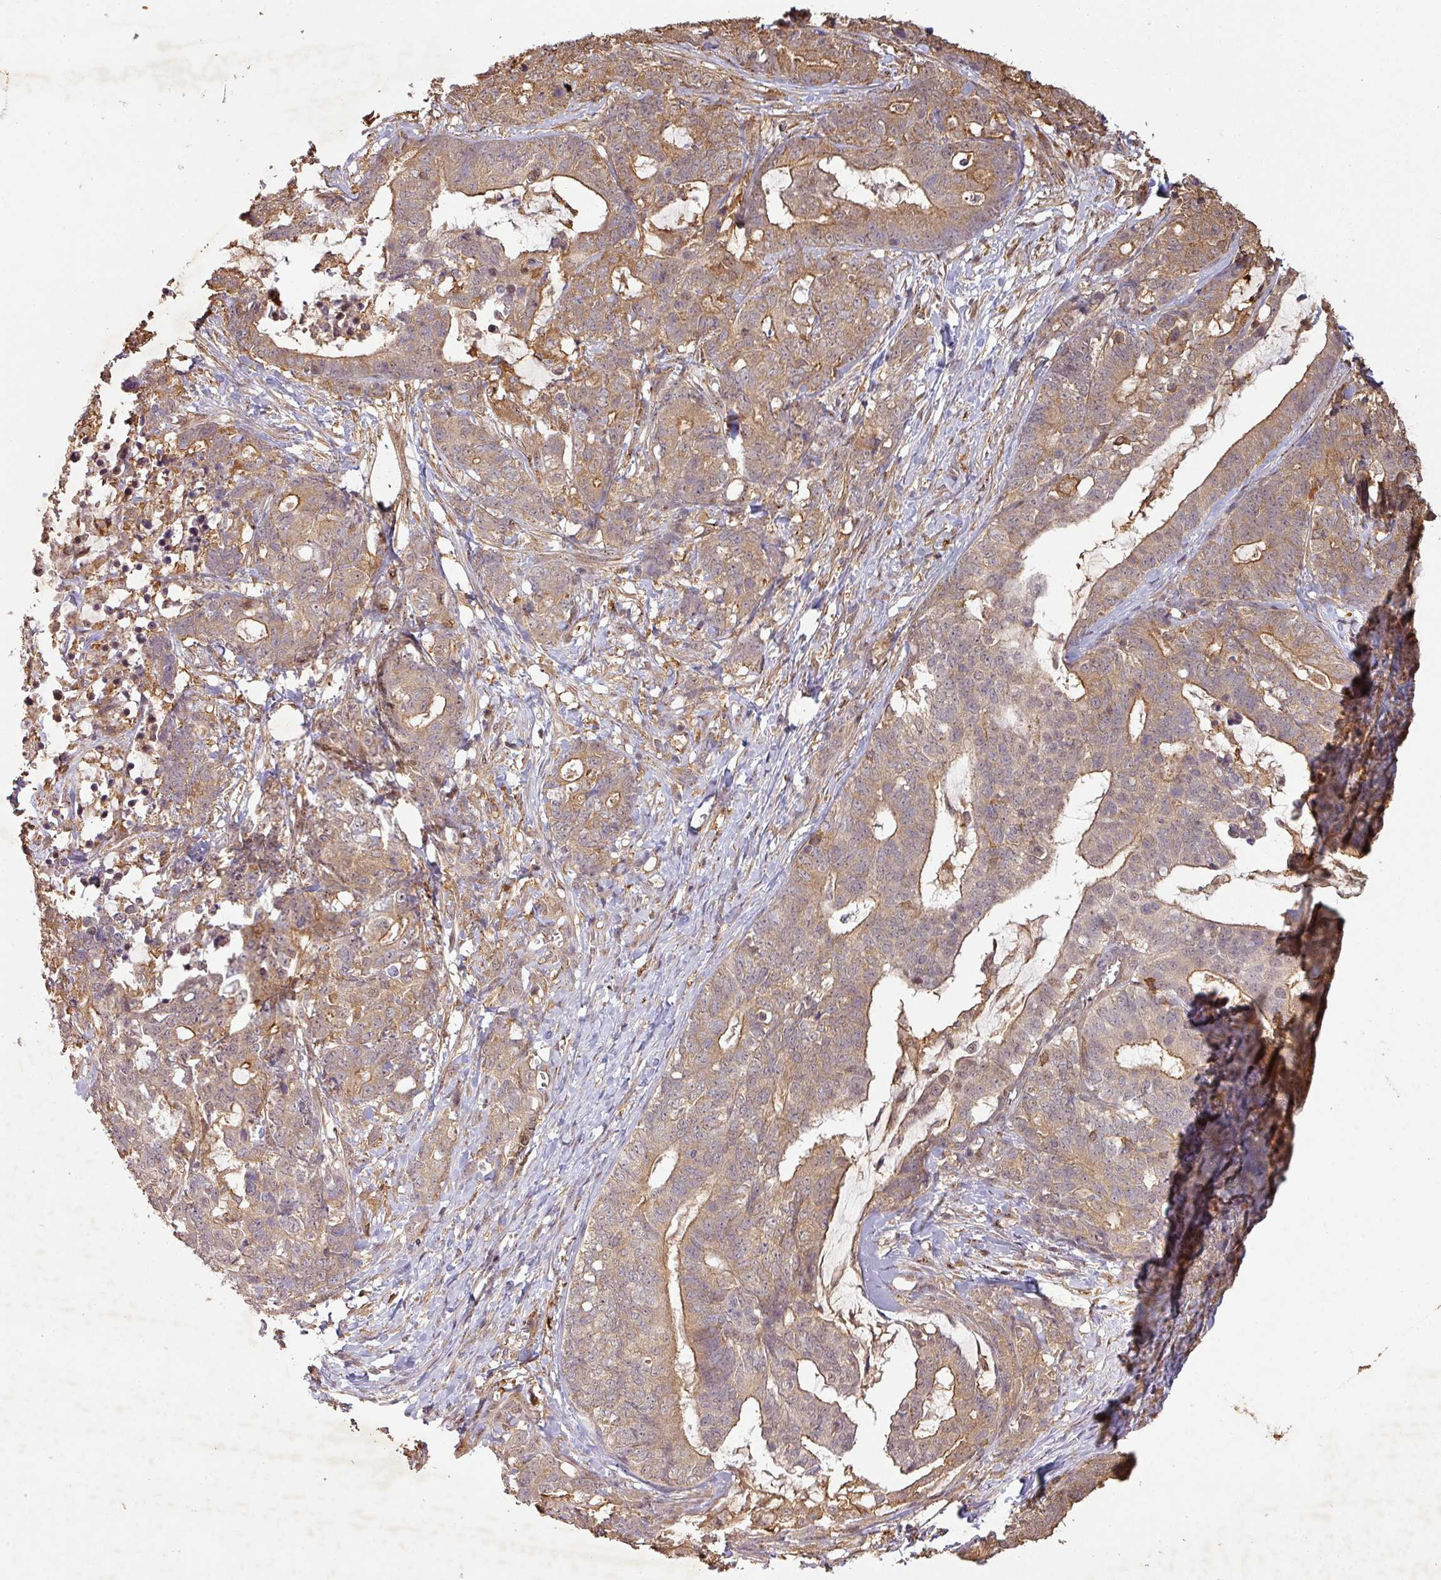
{"staining": {"intensity": "moderate", "quantity": ">75%", "location": "cytoplasmic/membranous"}, "tissue": "stomach cancer", "cell_type": "Tumor cells", "image_type": "cancer", "snomed": [{"axis": "morphology", "description": "Normal tissue, NOS"}, {"axis": "morphology", "description": "Adenocarcinoma, NOS"}, {"axis": "topography", "description": "Stomach"}], "caption": "Approximately >75% of tumor cells in stomach adenocarcinoma show moderate cytoplasmic/membranous protein staining as visualized by brown immunohistochemical staining.", "gene": "ZNF322", "patient": {"sex": "female", "age": 64}}